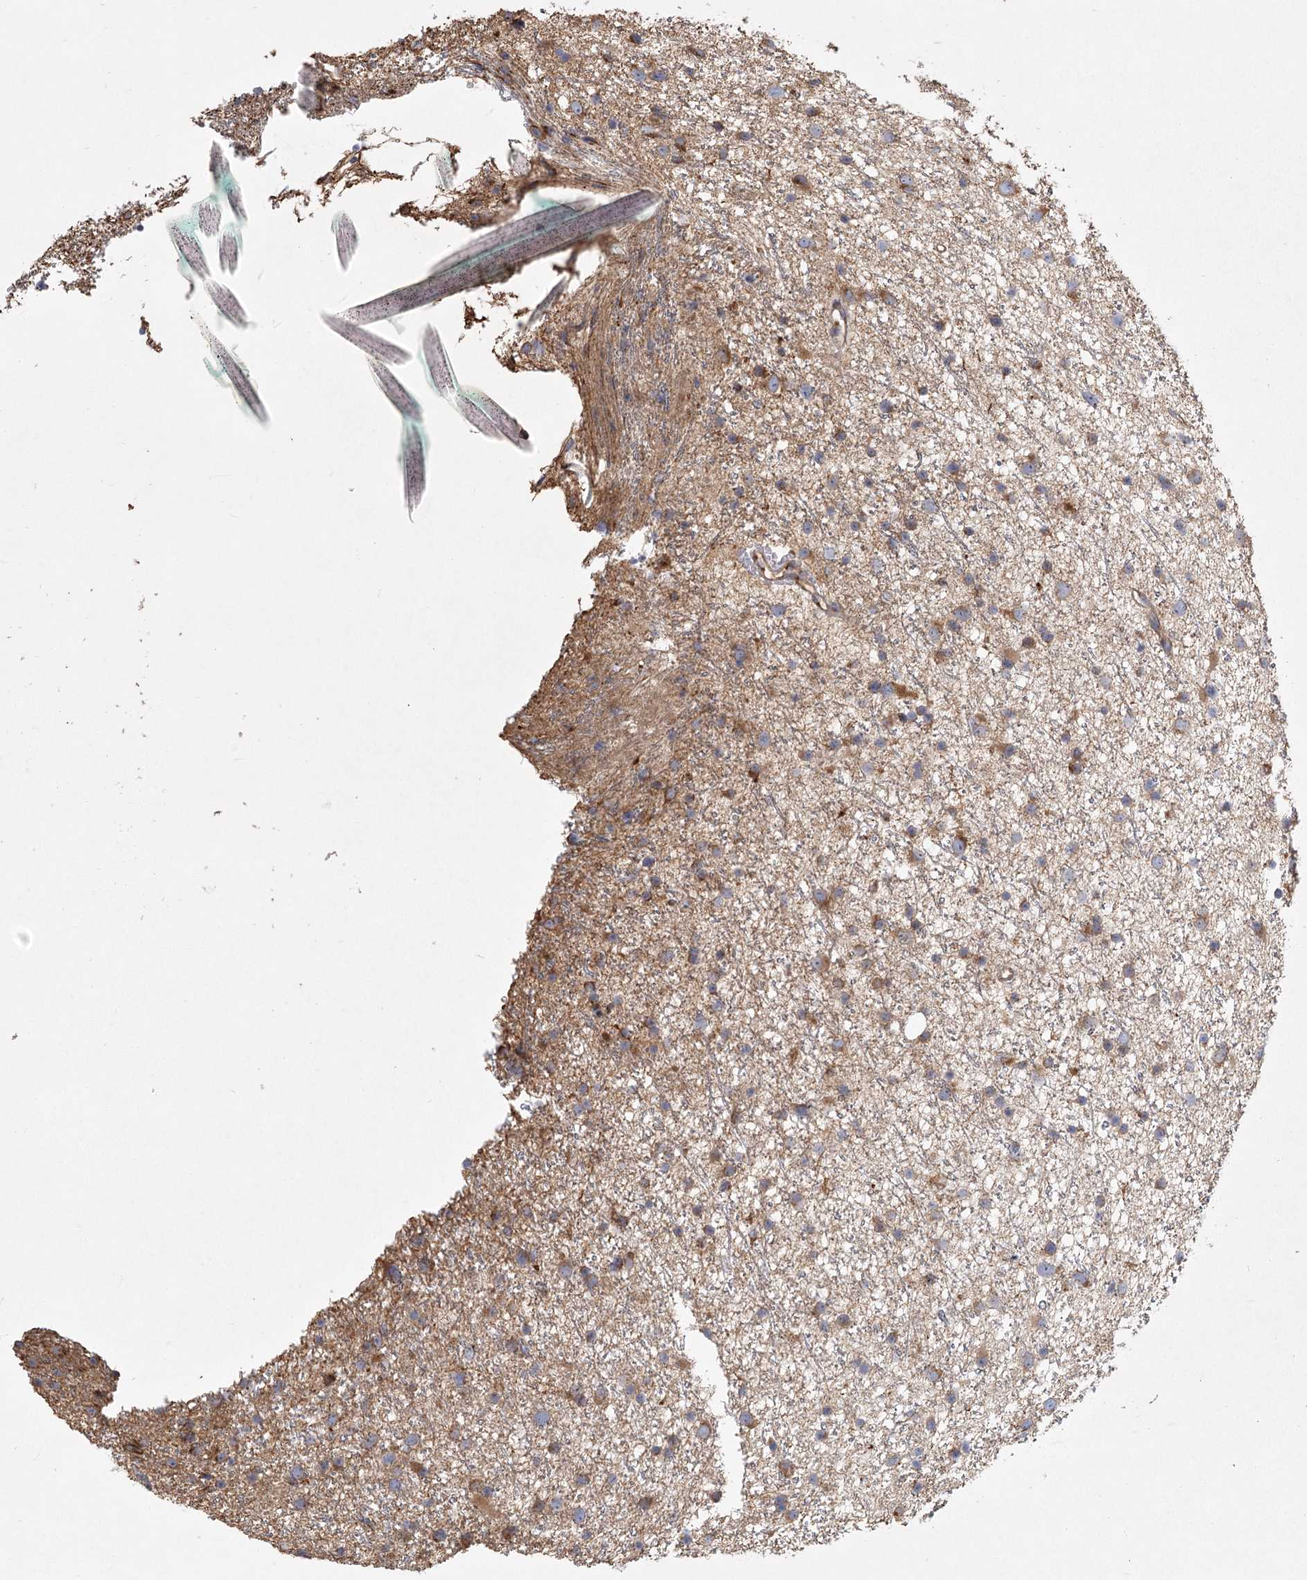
{"staining": {"intensity": "moderate", "quantity": ">75%", "location": "cytoplasmic/membranous"}, "tissue": "glioma", "cell_type": "Tumor cells", "image_type": "cancer", "snomed": [{"axis": "morphology", "description": "Glioma, malignant, Low grade"}, {"axis": "topography", "description": "Cerebral cortex"}], "caption": "Tumor cells demonstrate medium levels of moderate cytoplasmic/membranous staining in about >75% of cells in glioma.", "gene": "CNTLN", "patient": {"sex": "female", "age": 39}}